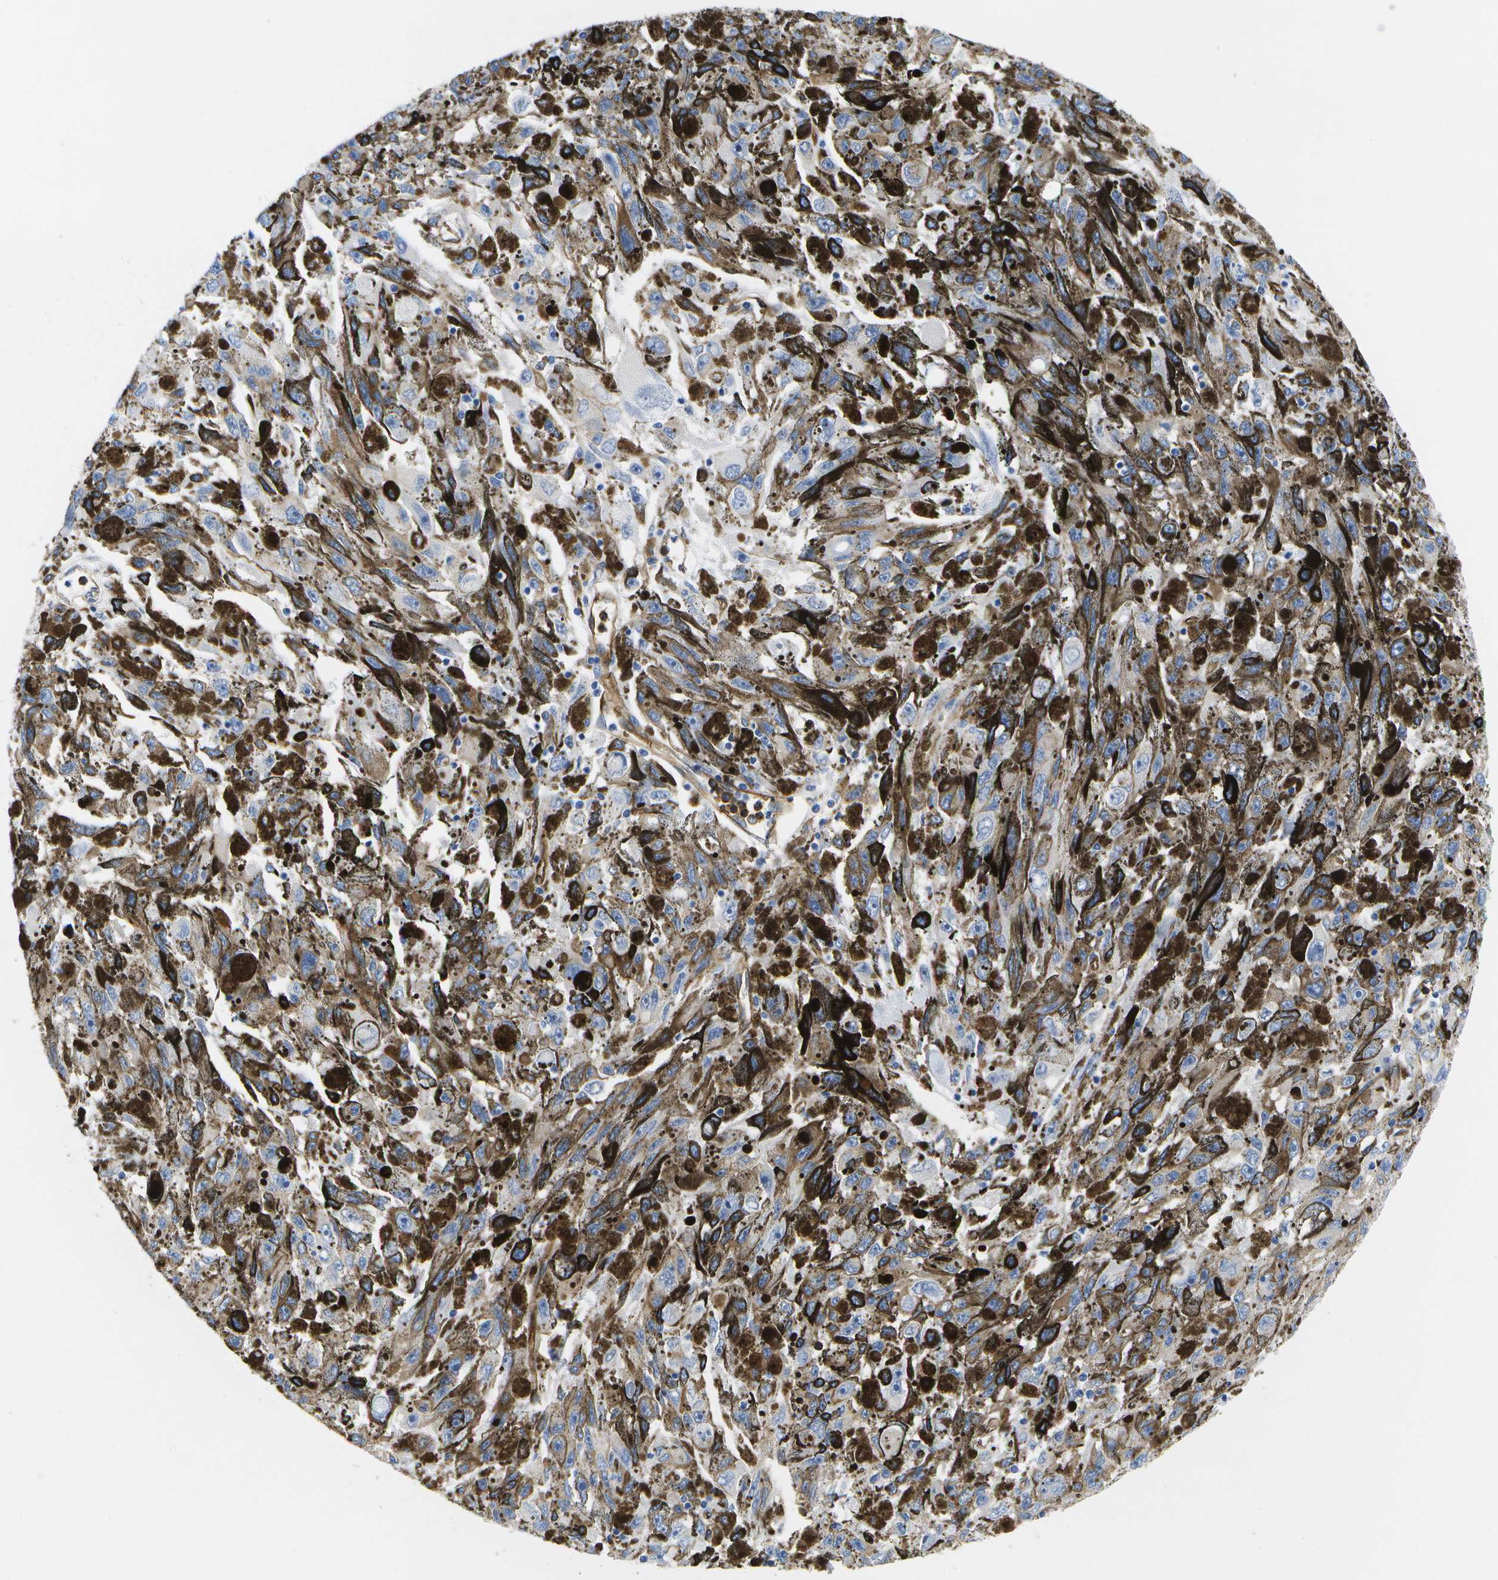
{"staining": {"intensity": "negative", "quantity": "none", "location": "none"}, "tissue": "melanoma", "cell_type": "Tumor cells", "image_type": "cancer", "snomed": [{"axis": "morphology", "description": "Malignant melanoma, NOS"}, {"axis": "topography", "description": "Skin"}], "caption": "Immunohistochemical staining of human melanoma exhibits no significant staining in tumor cells.", "gene": "DYSF", "patient": {"sex": "female", "age": 104}}